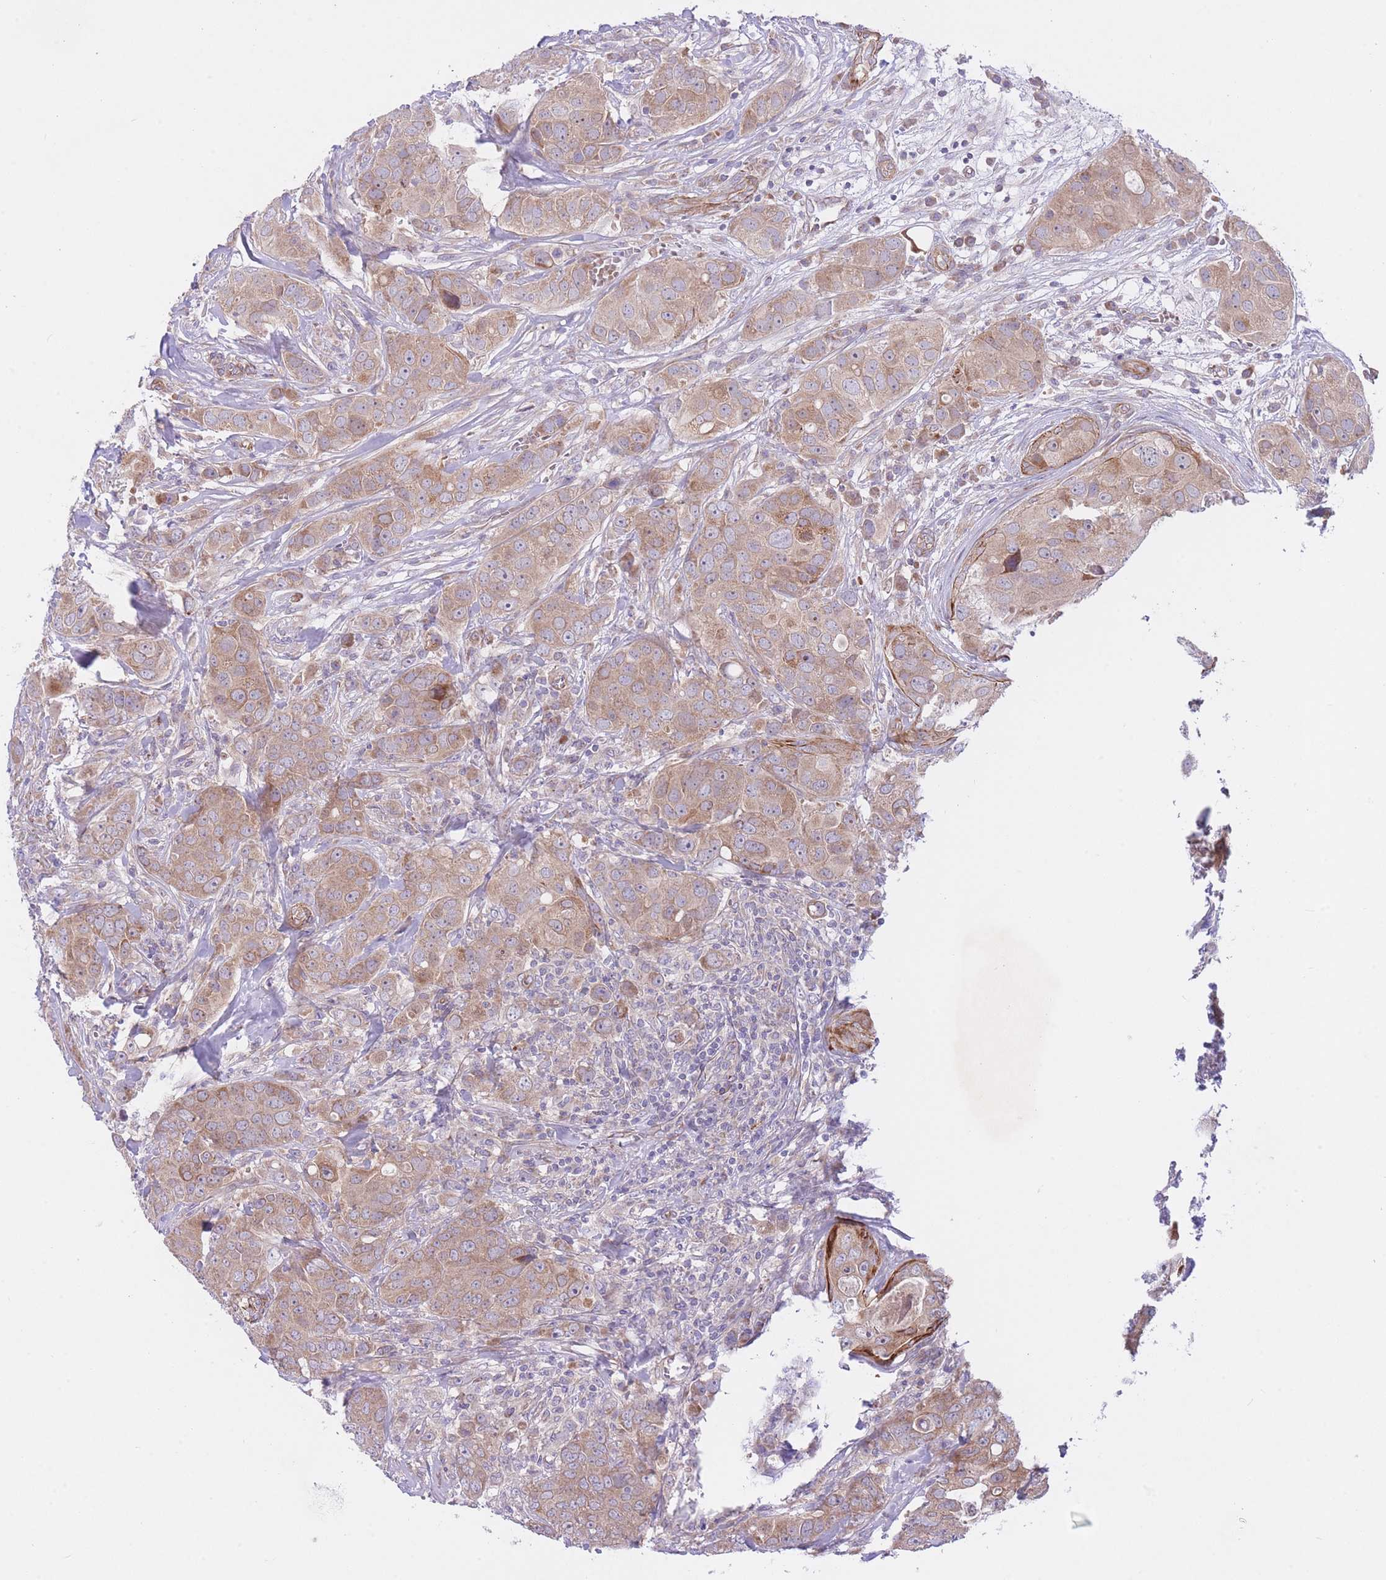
{"staining": {"intensity": "weak", "quantity": ">75%", "location": "cytoplasmic/membranous"}, "tissue": "breast cancer", "cell_type": "Tumor cells", "image_type": "cancer", "snomed": [{"axis": "morphology", "description": "Duct carcinoma"}, {"axis": "topography", "description": "Breast"}], "caption": "This photomicrograph displays immunohistochemistry staining of breast cancer, with low weak cytoplasmic/membranous positivity in about >75% of tumor cells.", "gene": "CHAC1", "patient": {"sex": "female", "age": 43}}